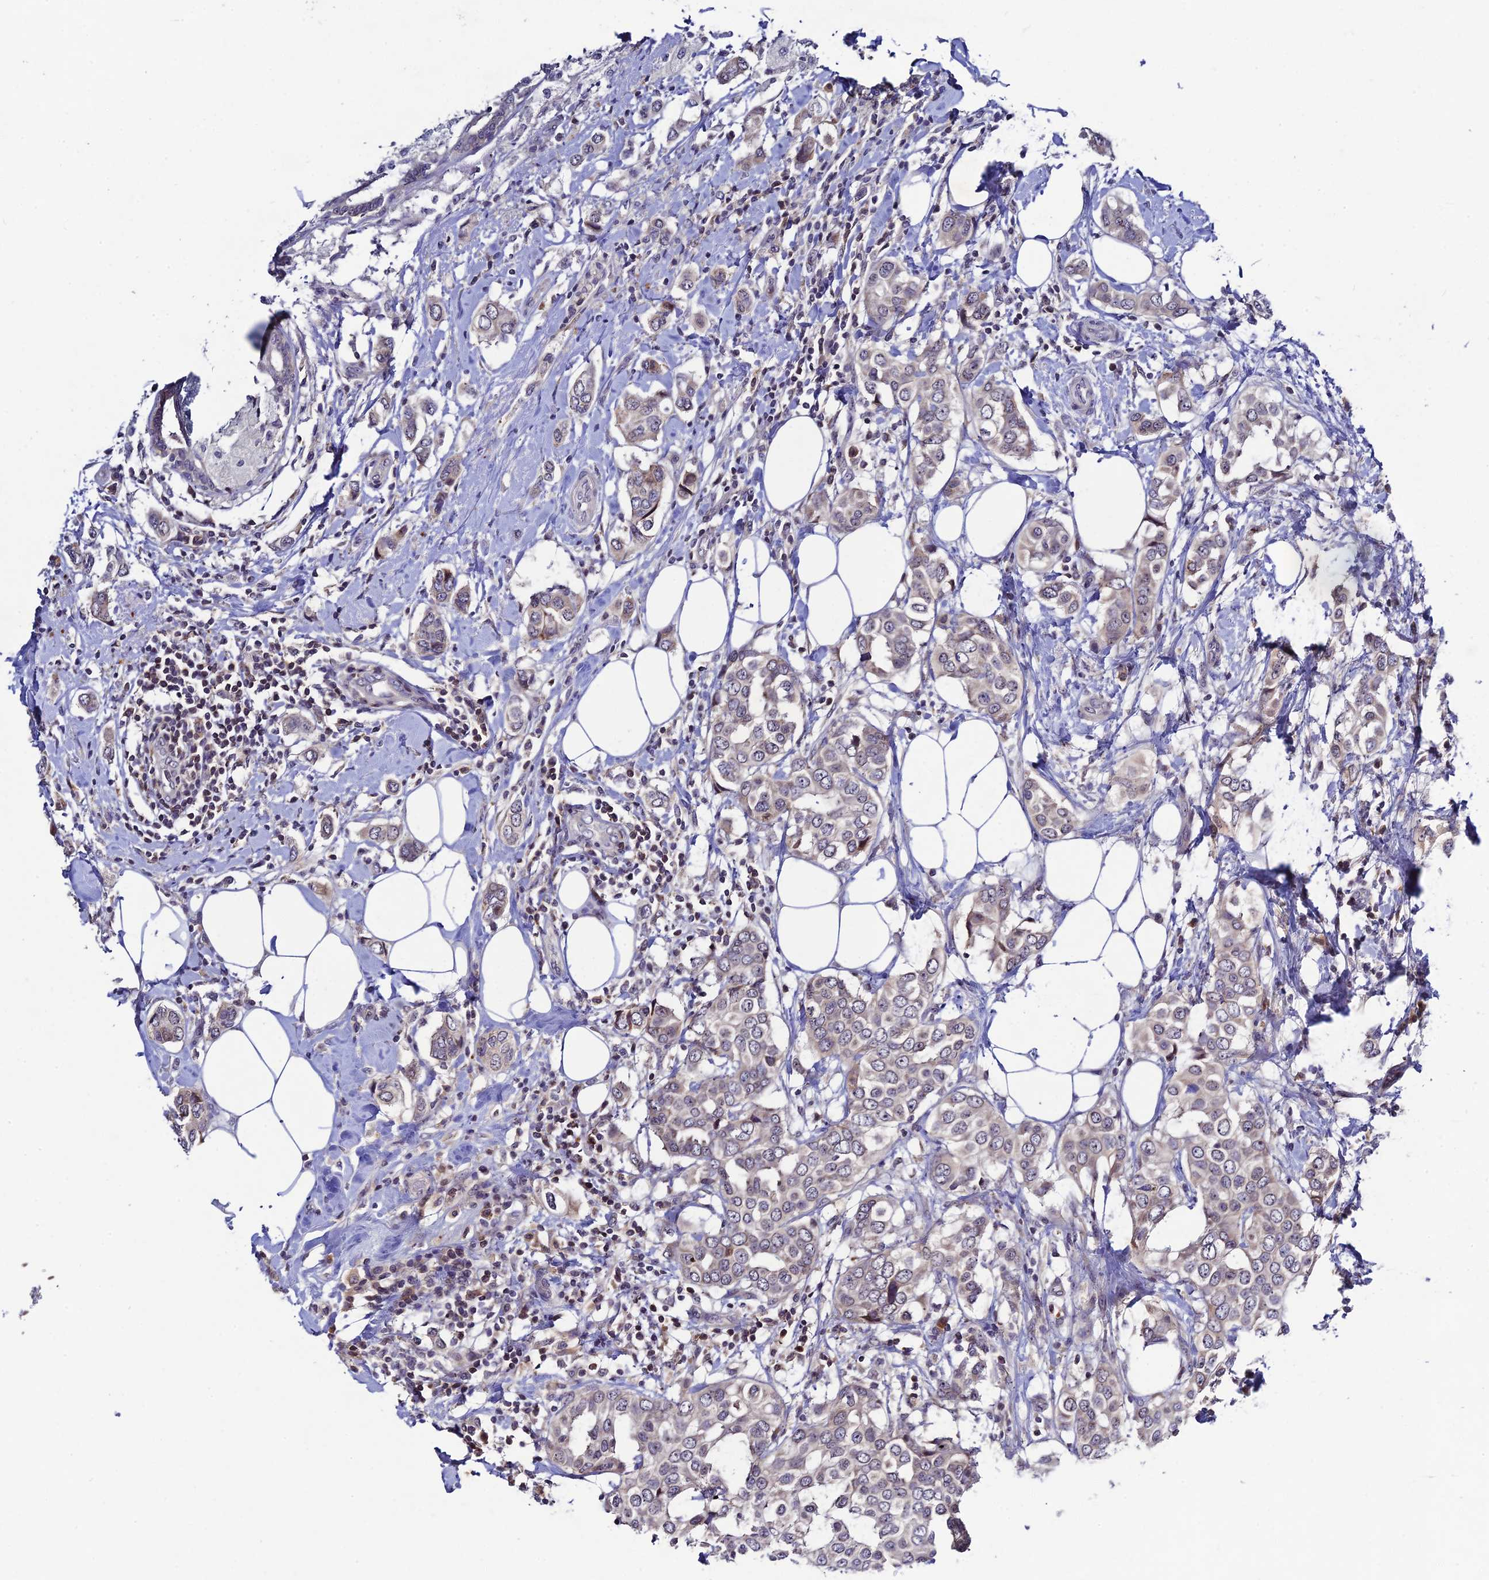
{"staining": {"intensity": "weak", "quantity": "<25%", "location": "cytoplasmic/membranous"}, "tissue": "breast cancer", "cell_type": "Tumor cells", "image_type": "cancer", "snomed": [{"axis": "morphology", "description": "Lobular carcinoma"}, {"axis": "topography", "description": "Breast"}], "caption": "Immunohistochemistry of breast cancer (lobular carcinoma) reveals no positivity in tumor cells.", "gene": "CHST5", "patient": {"sex": "female", "age": 51}}